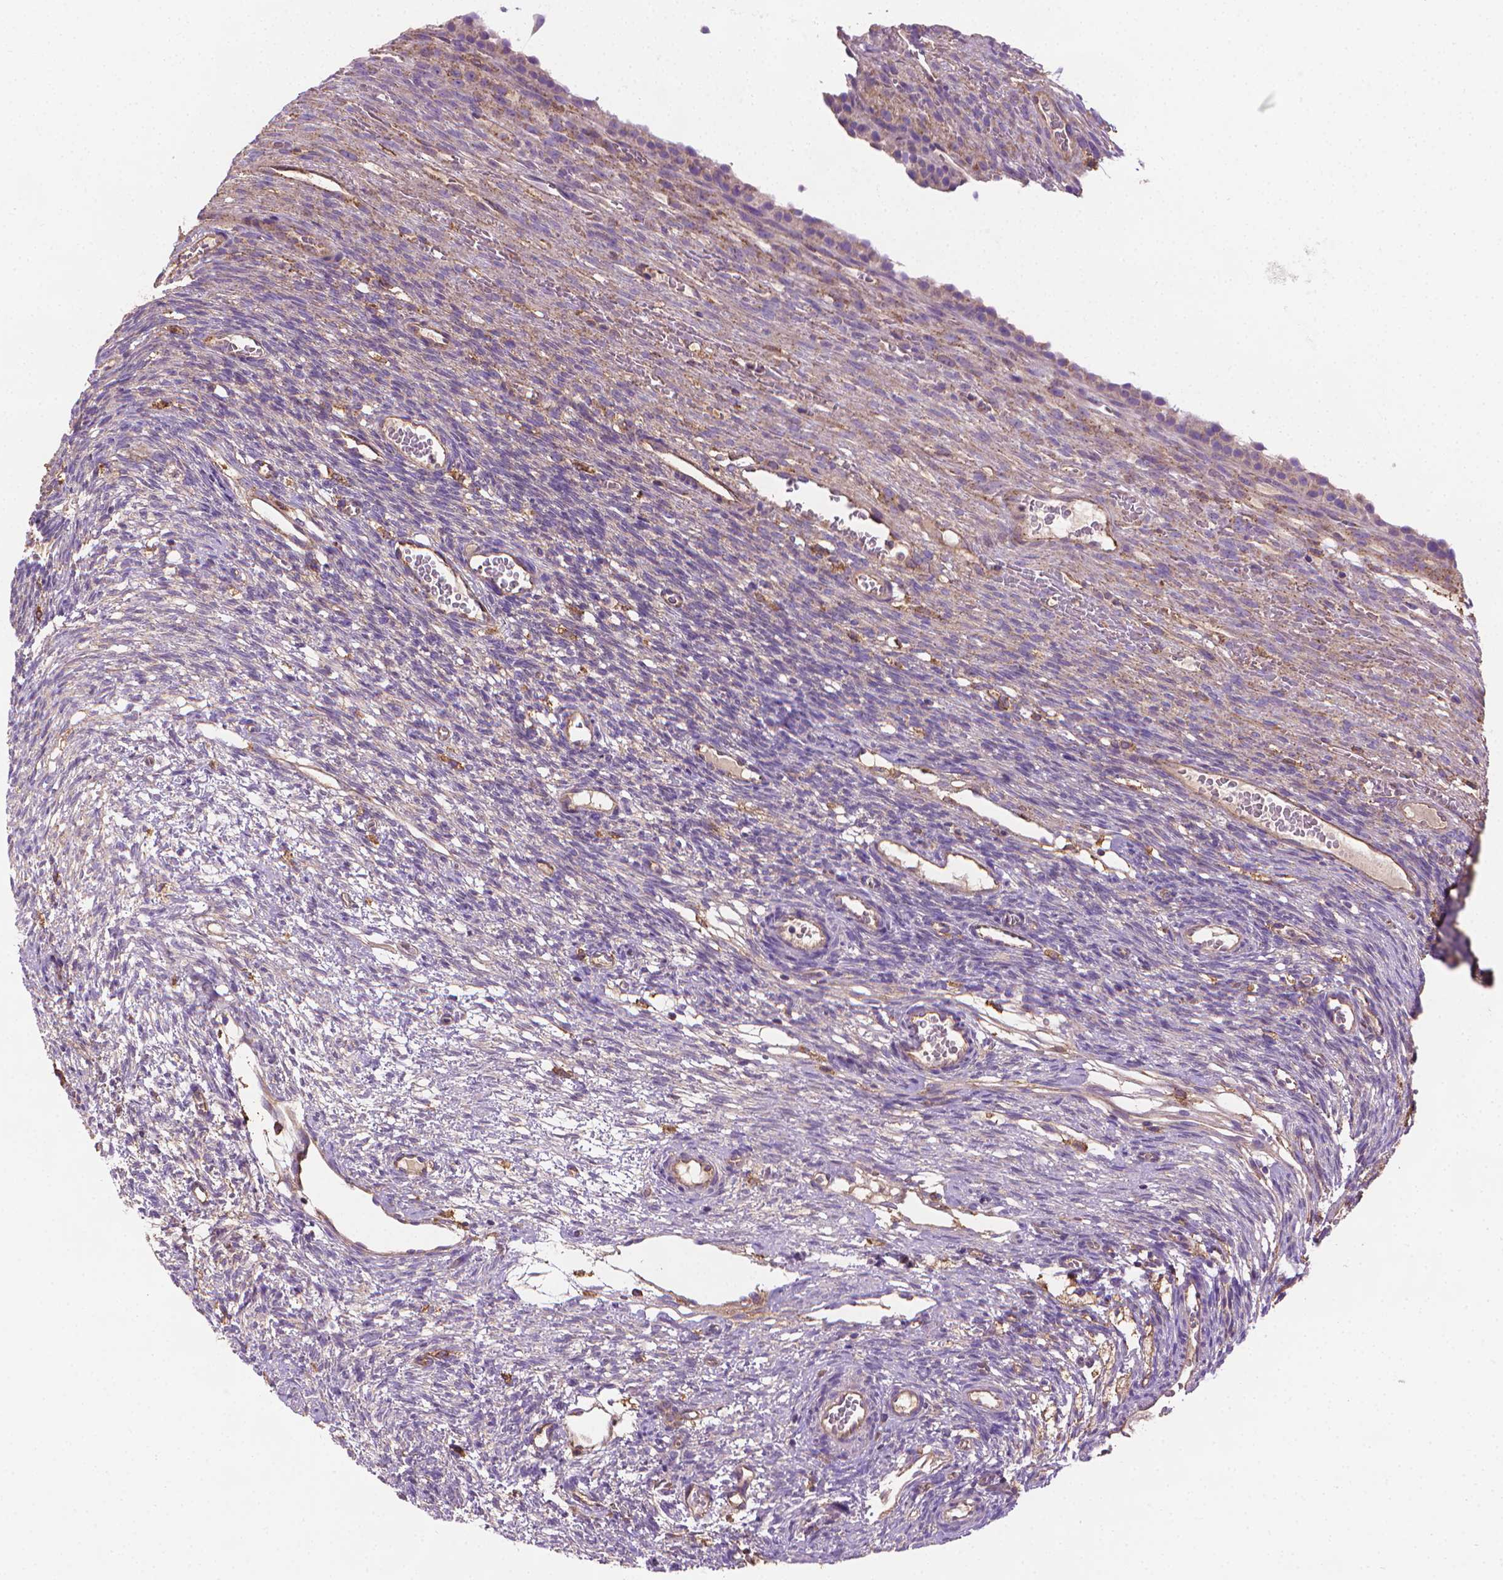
{"staining": {"intensity": "negative", "quantity": "none", "location": "none"}, "tissue": "ovary", "cell_type": "Ovarian stroma cells", "image_type": "normal", "snomed": [{"axis": "morphology", "description": "Normal tissue, NOS"}, {"axis": "topography", "description": "Ovary"}], "caption": "Immunohistochemistry (IHC) histopathology image of benign ovary stained for a protein (brown), which demonstrates no staining in ovarian stroma cells.", "gene": "SLC51B", "patient": {"sex": "female", "age": 34}}